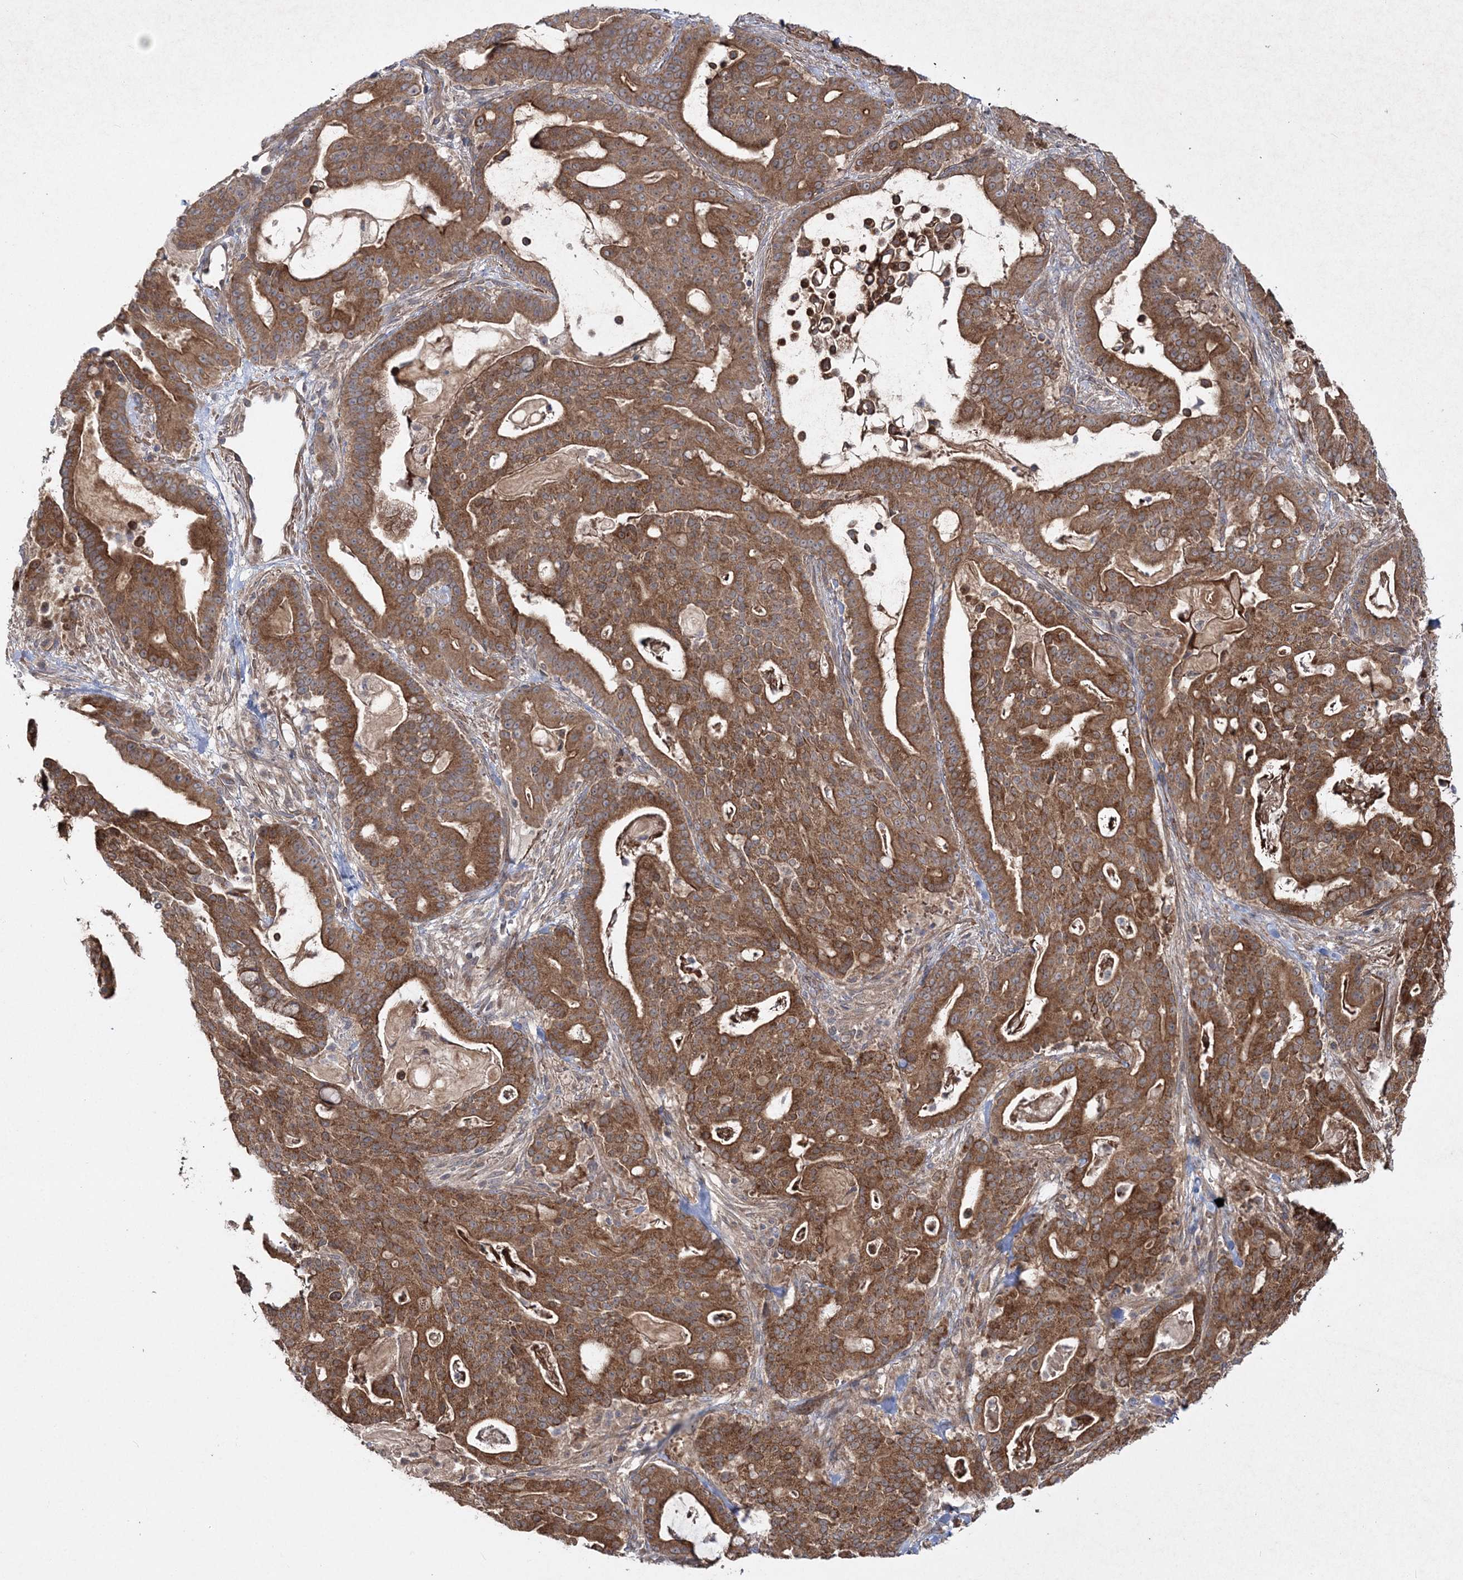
{"staining": {"intensity": "strong", "quantity": ">75%", "location": "cytoplasmic/membranous"}, "tissue": "pancreatic cancer", "cell_type": "Tumor cells", "image_type": "cancer", "snomed": [{"axis": "morphology", "description": "Adenocarcinoma, NOS"}, {"axis": "topography", "description": "Pancreas"}], "caption": "A high-resolution micrograph shows immunohistochemistry (IHC) staining of pancreatic adenocarcinoma, which demonstrates strong cytoplasmic/membranous positivity in approximately >75% of tumor cells. (DAB IHC with brightfield microscopy, high magnification).", "gene": "MOCS2", "patient": {"sex": "male", "age": 63}}